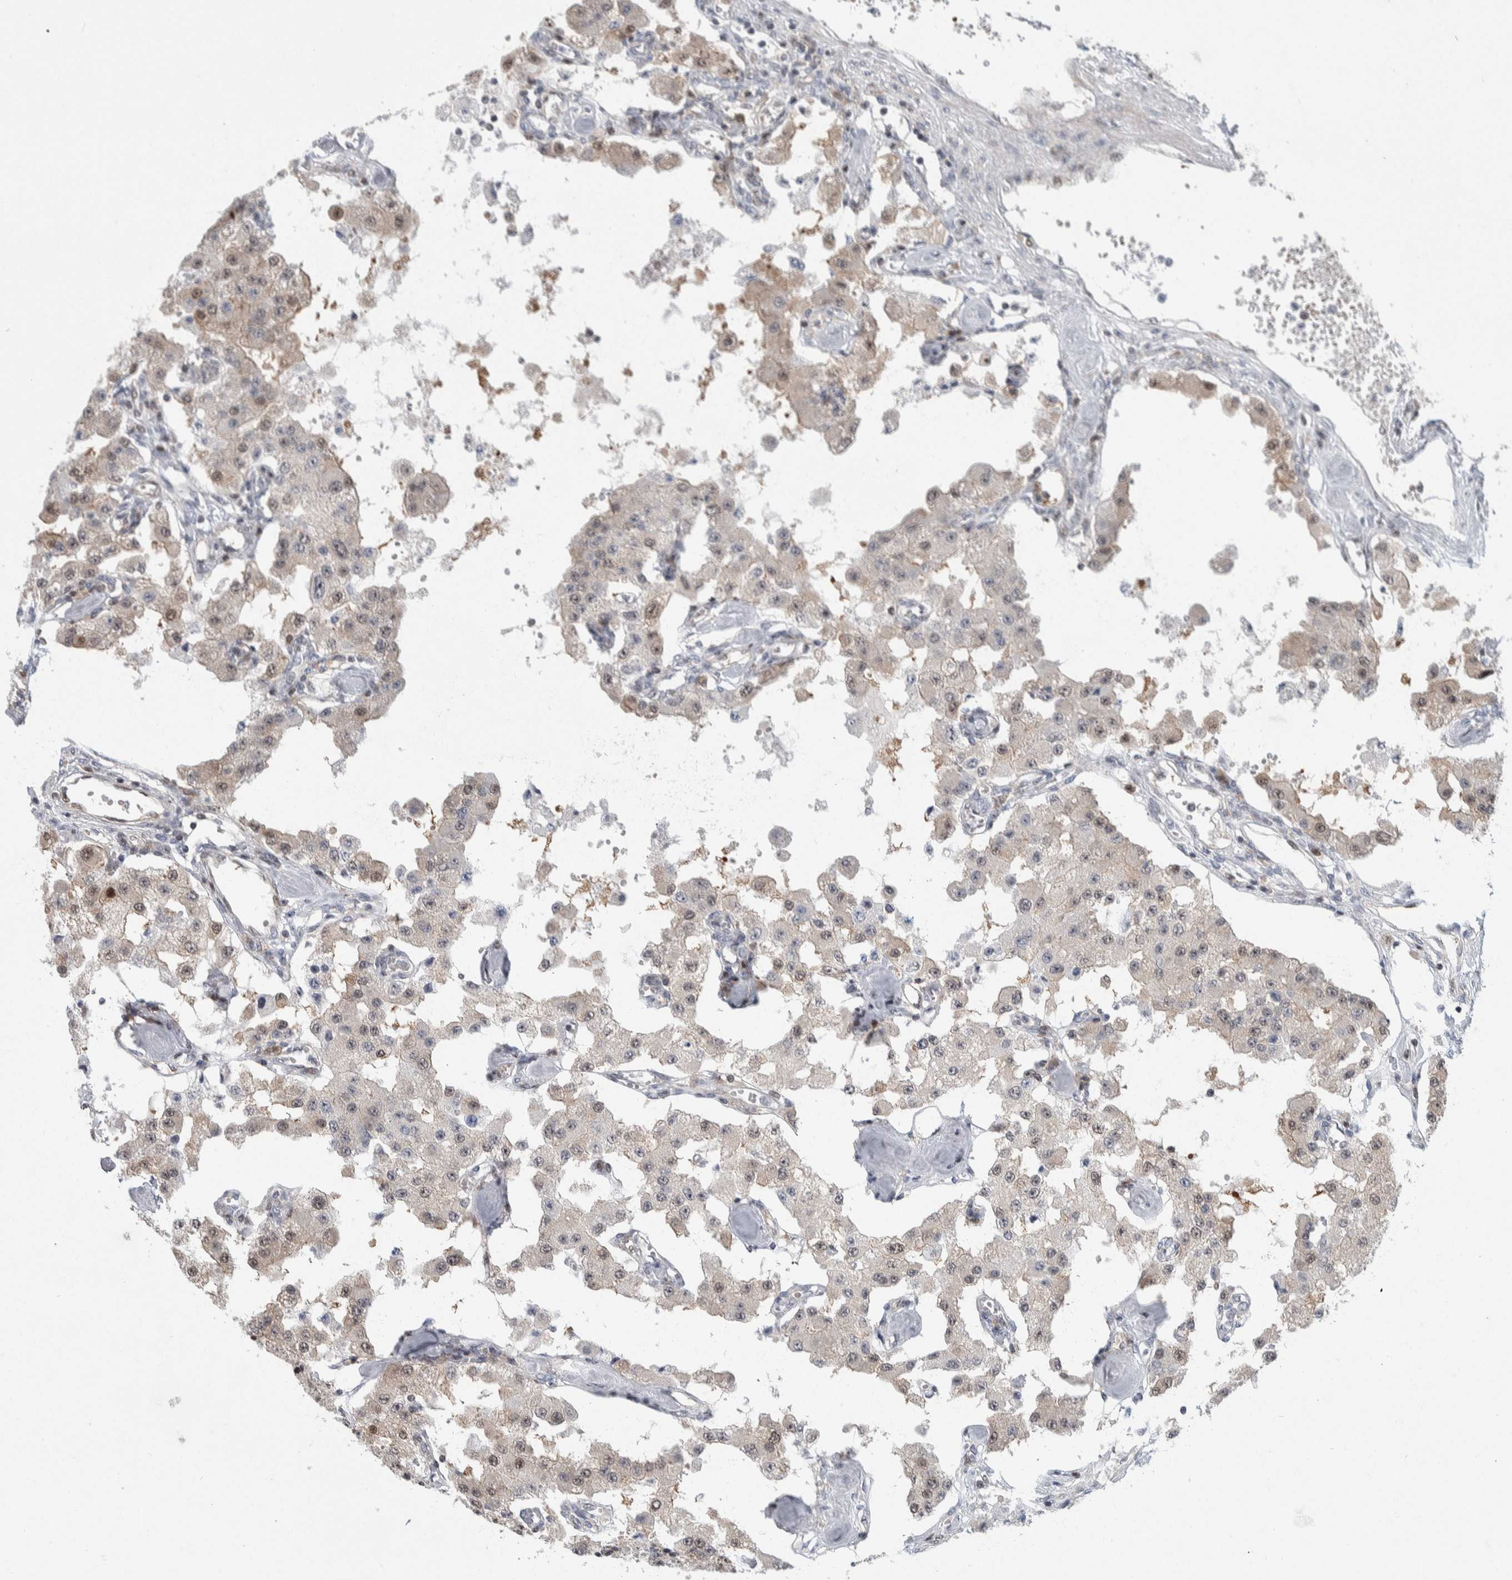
{"staining": {"intensity": "negative", "quantity": "none", "location": "none"}, "tissue": "carcinoid", "cell_type": "Tumor cells", "image_type": "cancer", "snomed": [{"axis": "morphology", "description": "Carcinoid, malignant, NOS"}, {"axis": "topography", "description": "Pancreas"}], "caption": "This is a histopathology image of immunohistochemistry (IHC) staining of carcinoid, which shows no positivity in tumor cells.", "gene": "PTPA", "patient": {"sex": "male", "age": 41}}